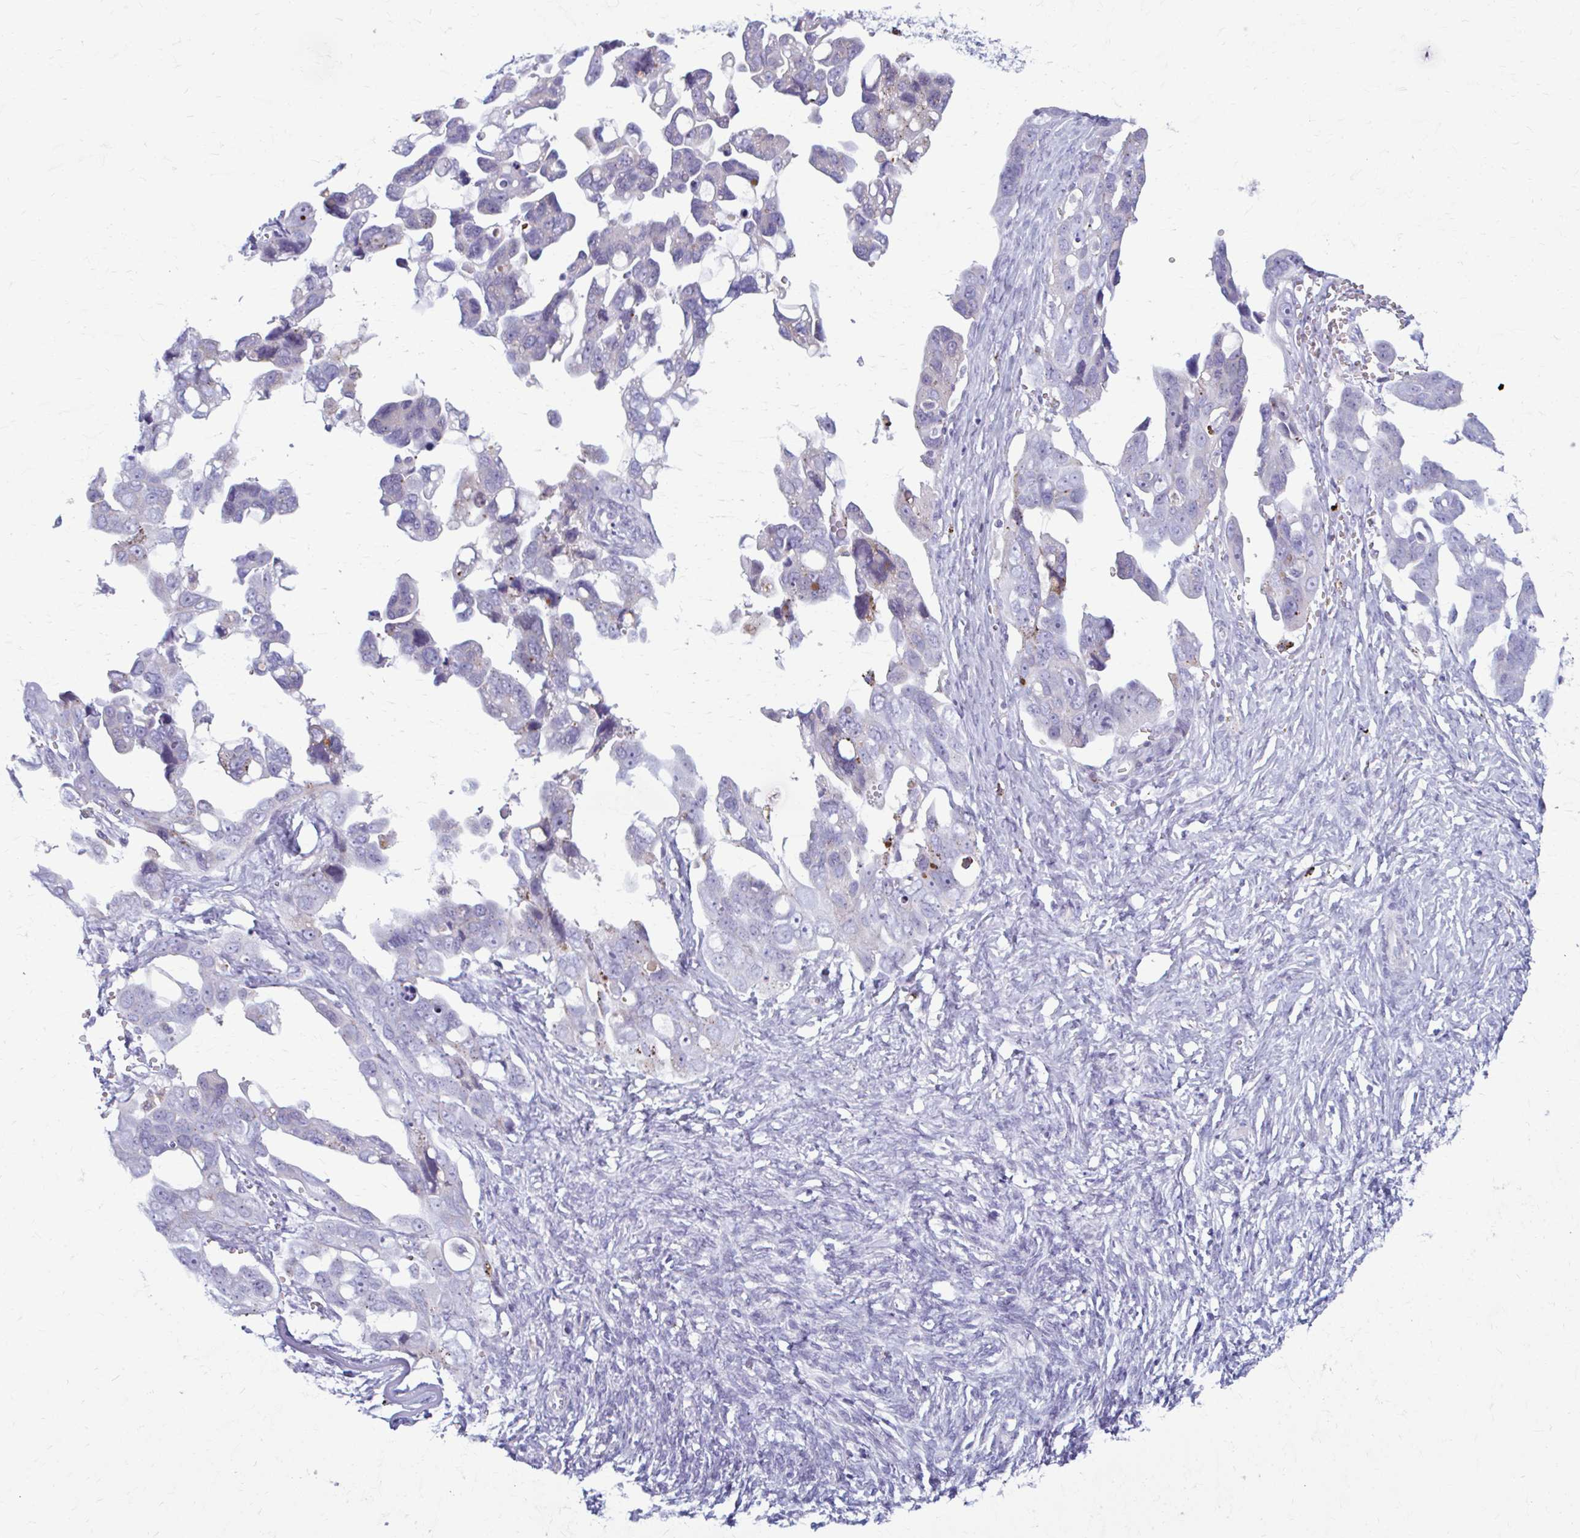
{"staining": {"intensity": "negative", "quantity": "none", "location": "none"}, "tissue": "ovarian cancer", "cell_type": "Tumor cells", "image_type": "cancer", "snomed": [{"axis": "morphology", "description": "Cystadenocarcinoma, serous, NOS"}, {"axis": "topography", "description": "Ovary"}], "caption": "Tumor cells are negative for protein expression in human ovarian serous cystadenocarcinoma.", "gene": "C12orf71", "patient": {"sex": "female", "age": 59}}